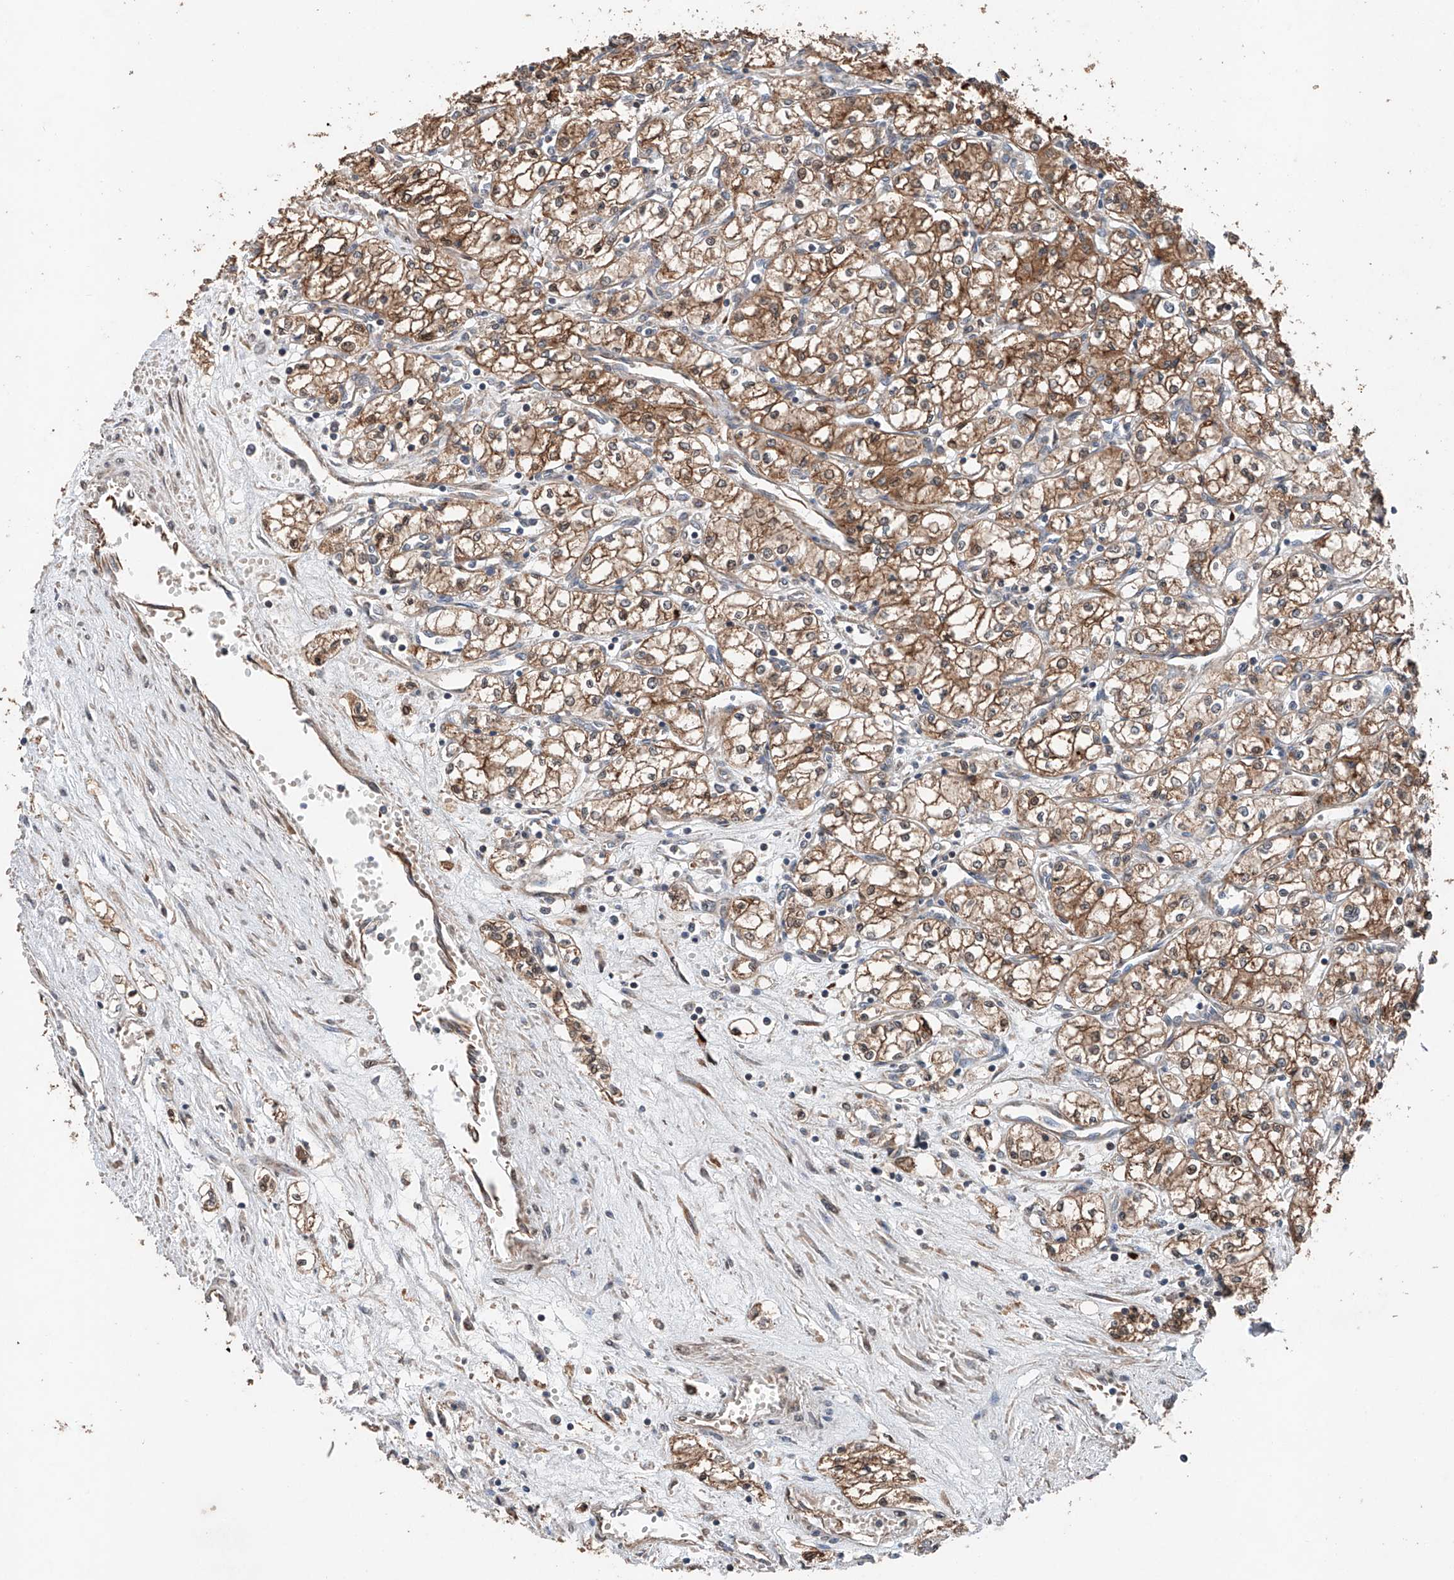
{"staining": {"intensity": "moderate", "quantity": ">75%", "location": "cytoplasmic/membranous"}, "tissue": "renal cancer", "cell_type": "Tumor cells", "image_type": "cancer", "snomed": [{"axis": "morphology", "description": "Adenocarcinoma, NOS"}, {"axis": "topography", "description": "Kidney"}], "caption": "Immunohistochemistry of adenocarcinoma (renal) exhibits medium levels of moderate cytoplasmic/membranous expression in about >75% of tumor cells. Using DAB (3,3'-diaminobenzidine) (brown) and hematoxylin (blue) stains, captured at high magnification using brightfield microscopy.", "gene": "AP4B1", "patient": {"sex": "male", "age": 59}}